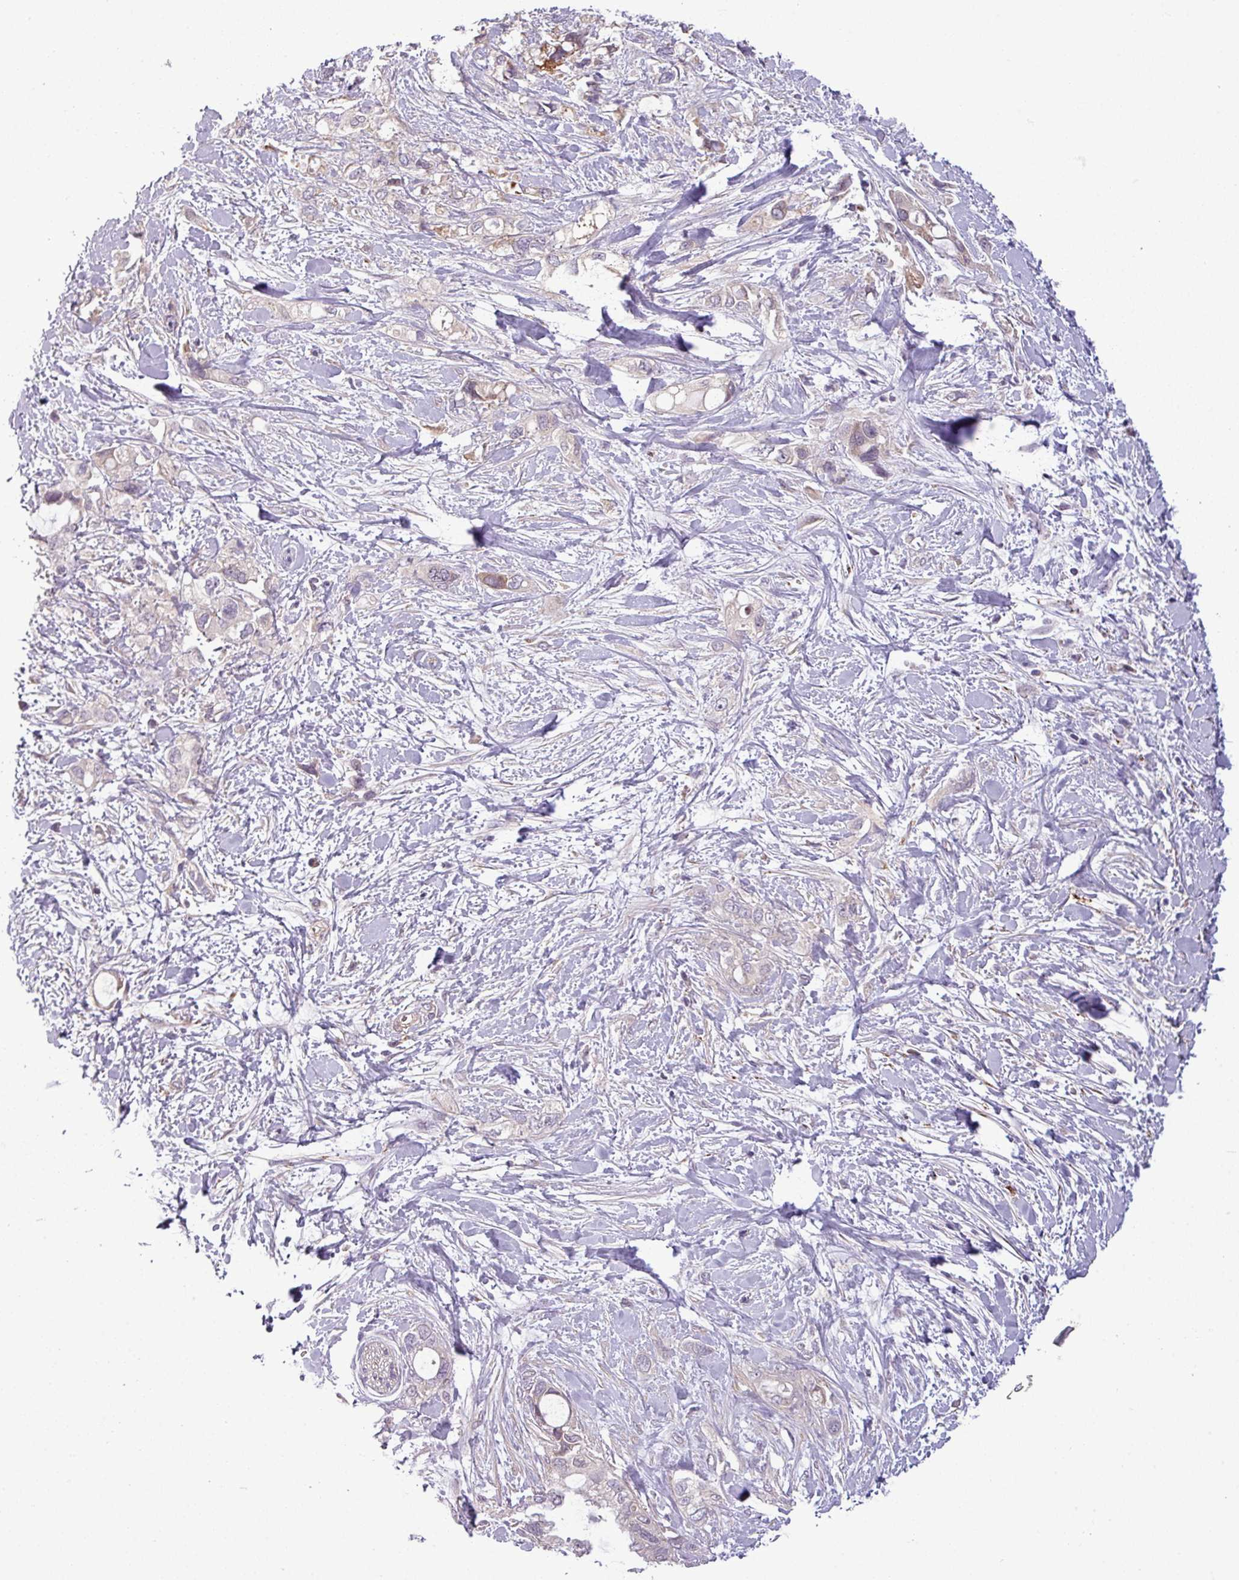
{"staining": {"intensity": "negative", "quantity": "none", "location": "none"}, "tissue": "pancreatic cancer", "cell_type": "Tumor cells", "image_type": "cancer", "snomed": [{"axis": "morphology", "description": "Adenocarcinoma, NOS"}, {"axis": "topography", "description": "Pancreas"}], "caption": "This is an immunohistochemistry photomicrograph of human adenocarcinoma (pancreatic). There is no staining in tumor cells.", "gene": "ZNF35", "patient": {"sex": "female", "age": 56}}